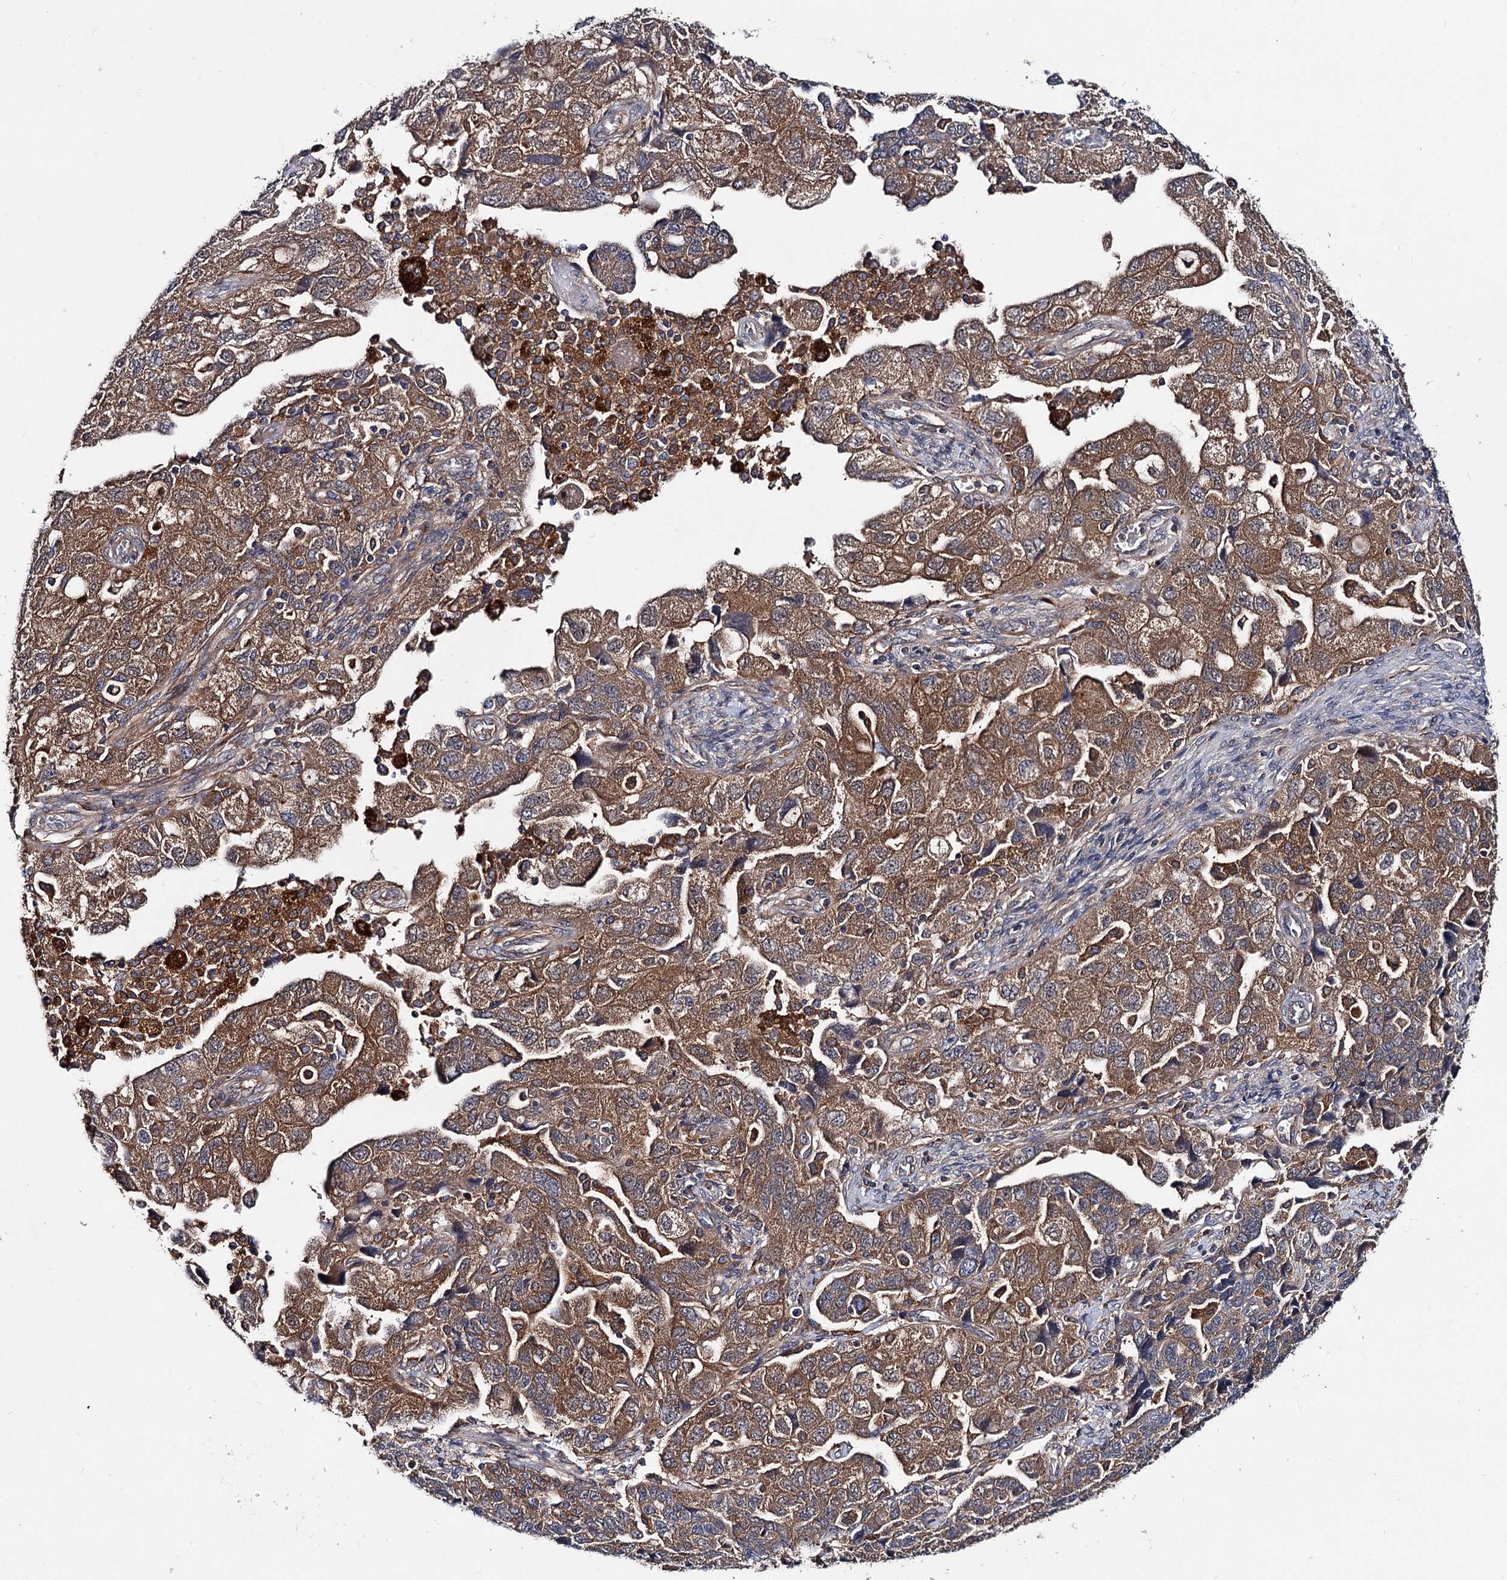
{"staining": {"intensity": "moderate", "quantity": ">75%", "location": "cytoplasmic/membranous"}, "tissue": "ovarian cancer", "cell_type": "Tumor cells", "image_type": "cancer", "snomed": [{"axis": "morphology", "description": "Carcinoma, NOS"}, {"axis": "morphology", "description": "Cystadenocarcinoma, serous, NOS"}, {"axis": "topography", "description": "Ovary"}], "caption": "This is an image of immunohistochemistry staining of ovarian cancer (serous cystadenocarcinoma), which shows moderate expression in the cytoplasmic/membranous of tumor cells.", "gene": "VPS29", "patient": {"sex": "female", "age": 69}}